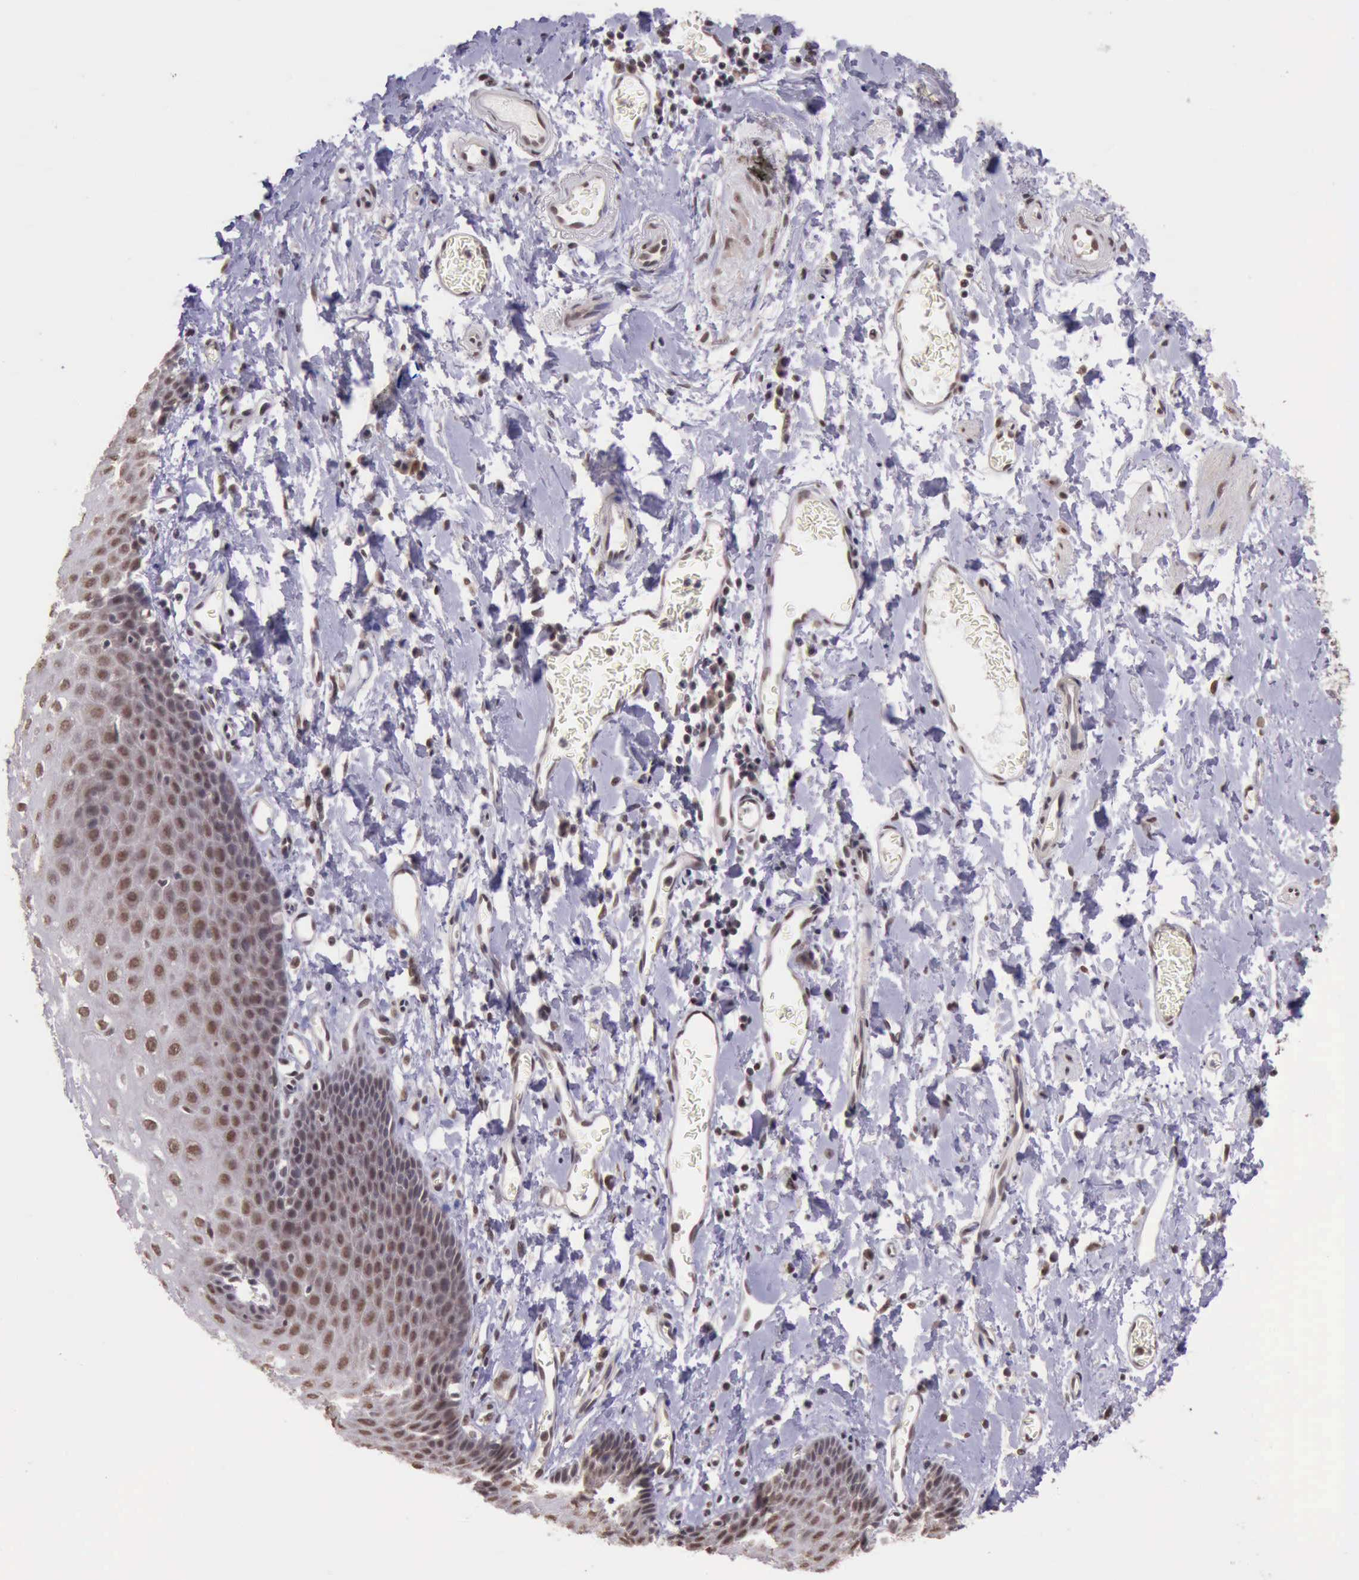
{"staining": {"intensity": "moderate", "quantity": "25%-75%", "location": "nuclear"}, "tissue": "esophagus", "cell_type": "Squamous epithelial cells", "image_type": "normal", "snomed": [{"axis": "morphology", "description": "Normal tissue, NOS"}, {"axis": "topography", "description": "Esophagus"}], "caption": "Moderate nuclear expression is seen in about 25%-75% of squamous epithelial cells in normal esophagus. (DAB = brown stain, brightfield microscopy at high magnification).", "gene": "PRPF39", "patient": {"sex": "male", "age": 70}}